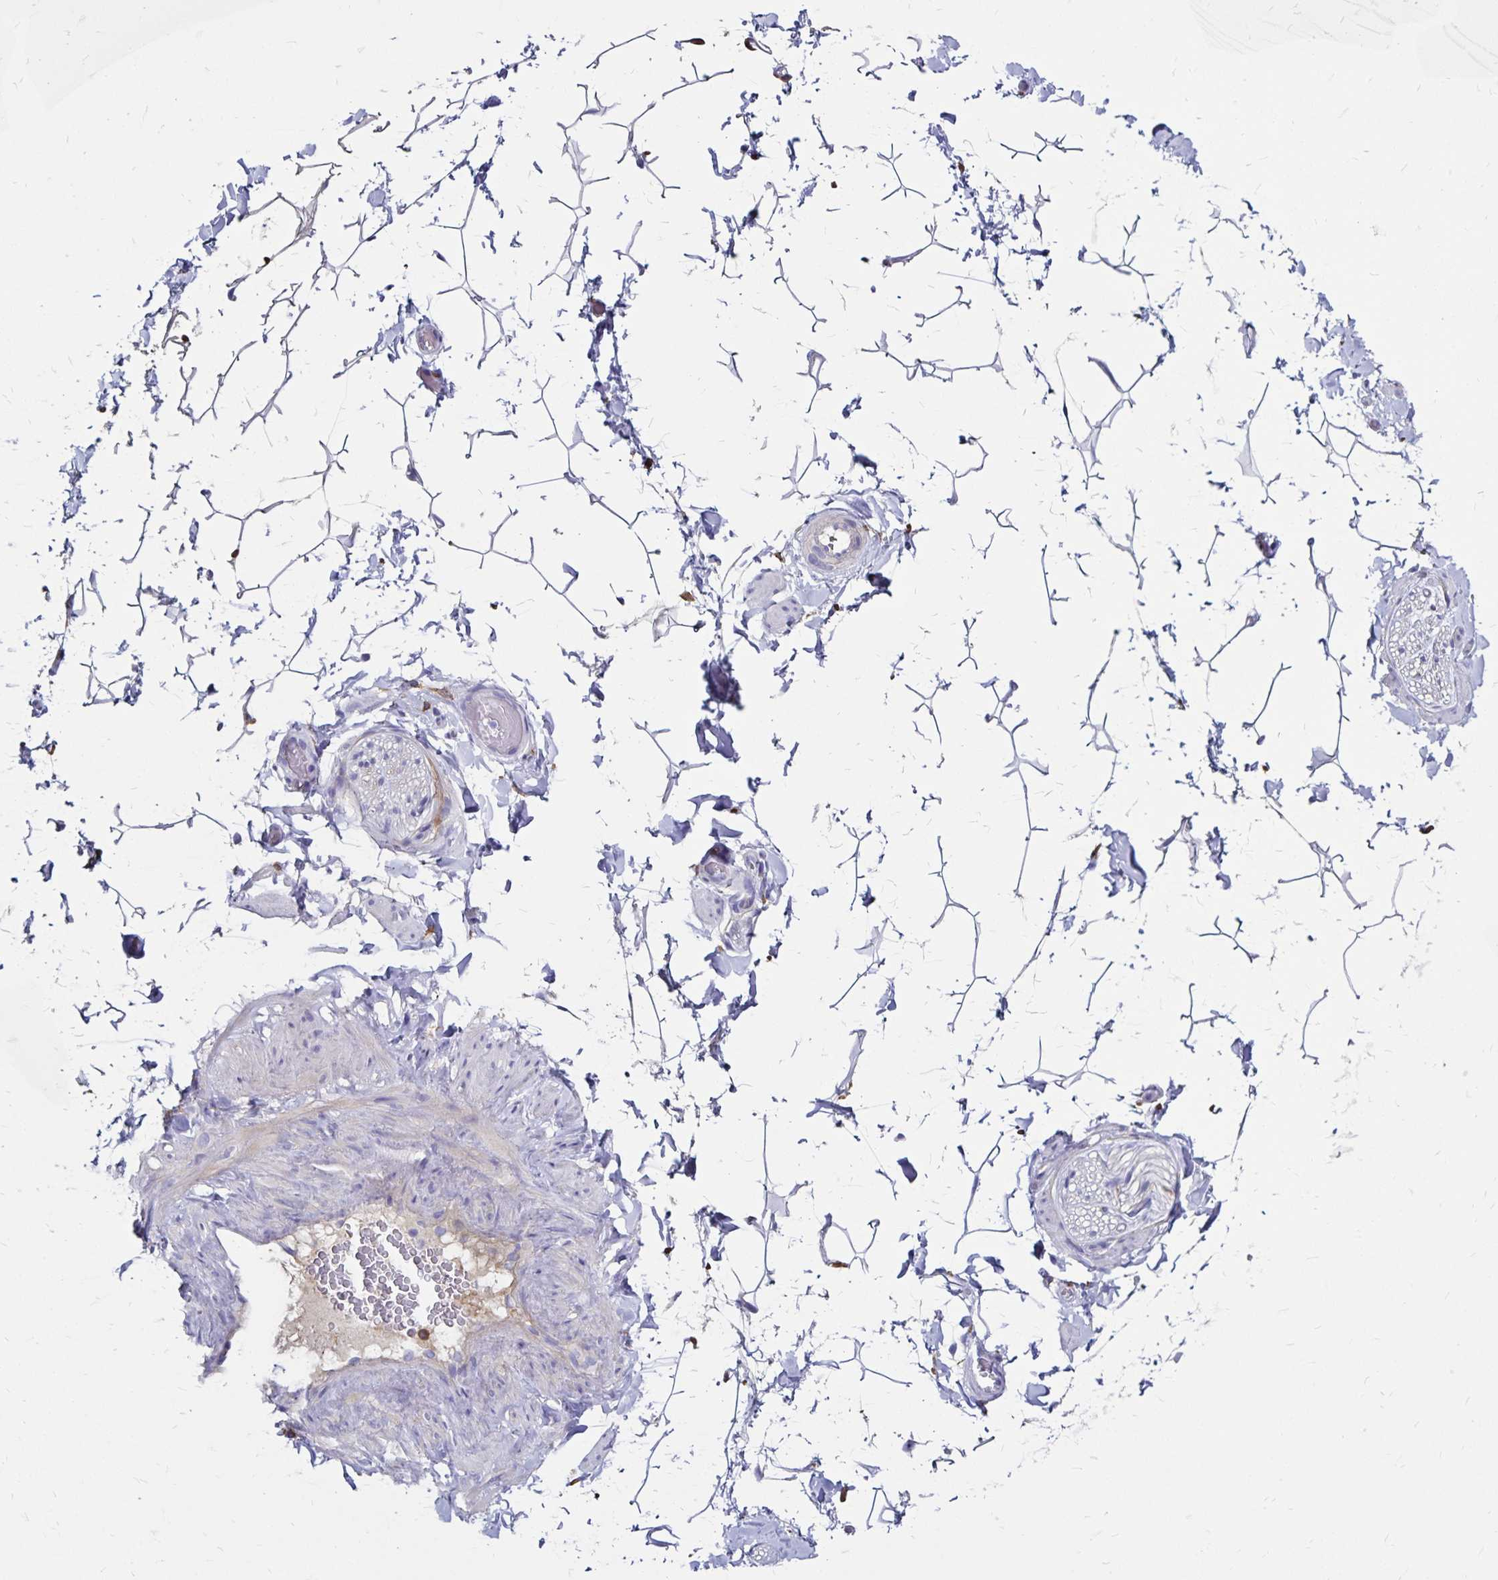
{"staining": {"intensity": "negative", "quantity": "none", "location": "none"}, "tissue": "adipose tissue", "cell_type": "Adipocytes", "image_type": "normal", "snomed": [{"axis": "morphology", "description": "Normal tissue, NOS"}, {"axis": "topography", "description": "Epididymis"}, {"axis": "topography", "description": "Peripheral nerve tissue"}], "caption": "Adipocytes are negative for brown protein staining in unremarkable adipose tissue. (DAB immunohistochemistry visualized using brightfield microscopy, high magnification).", "gene": "TNS3", "patient": {"sex": "male", "age": 32}}